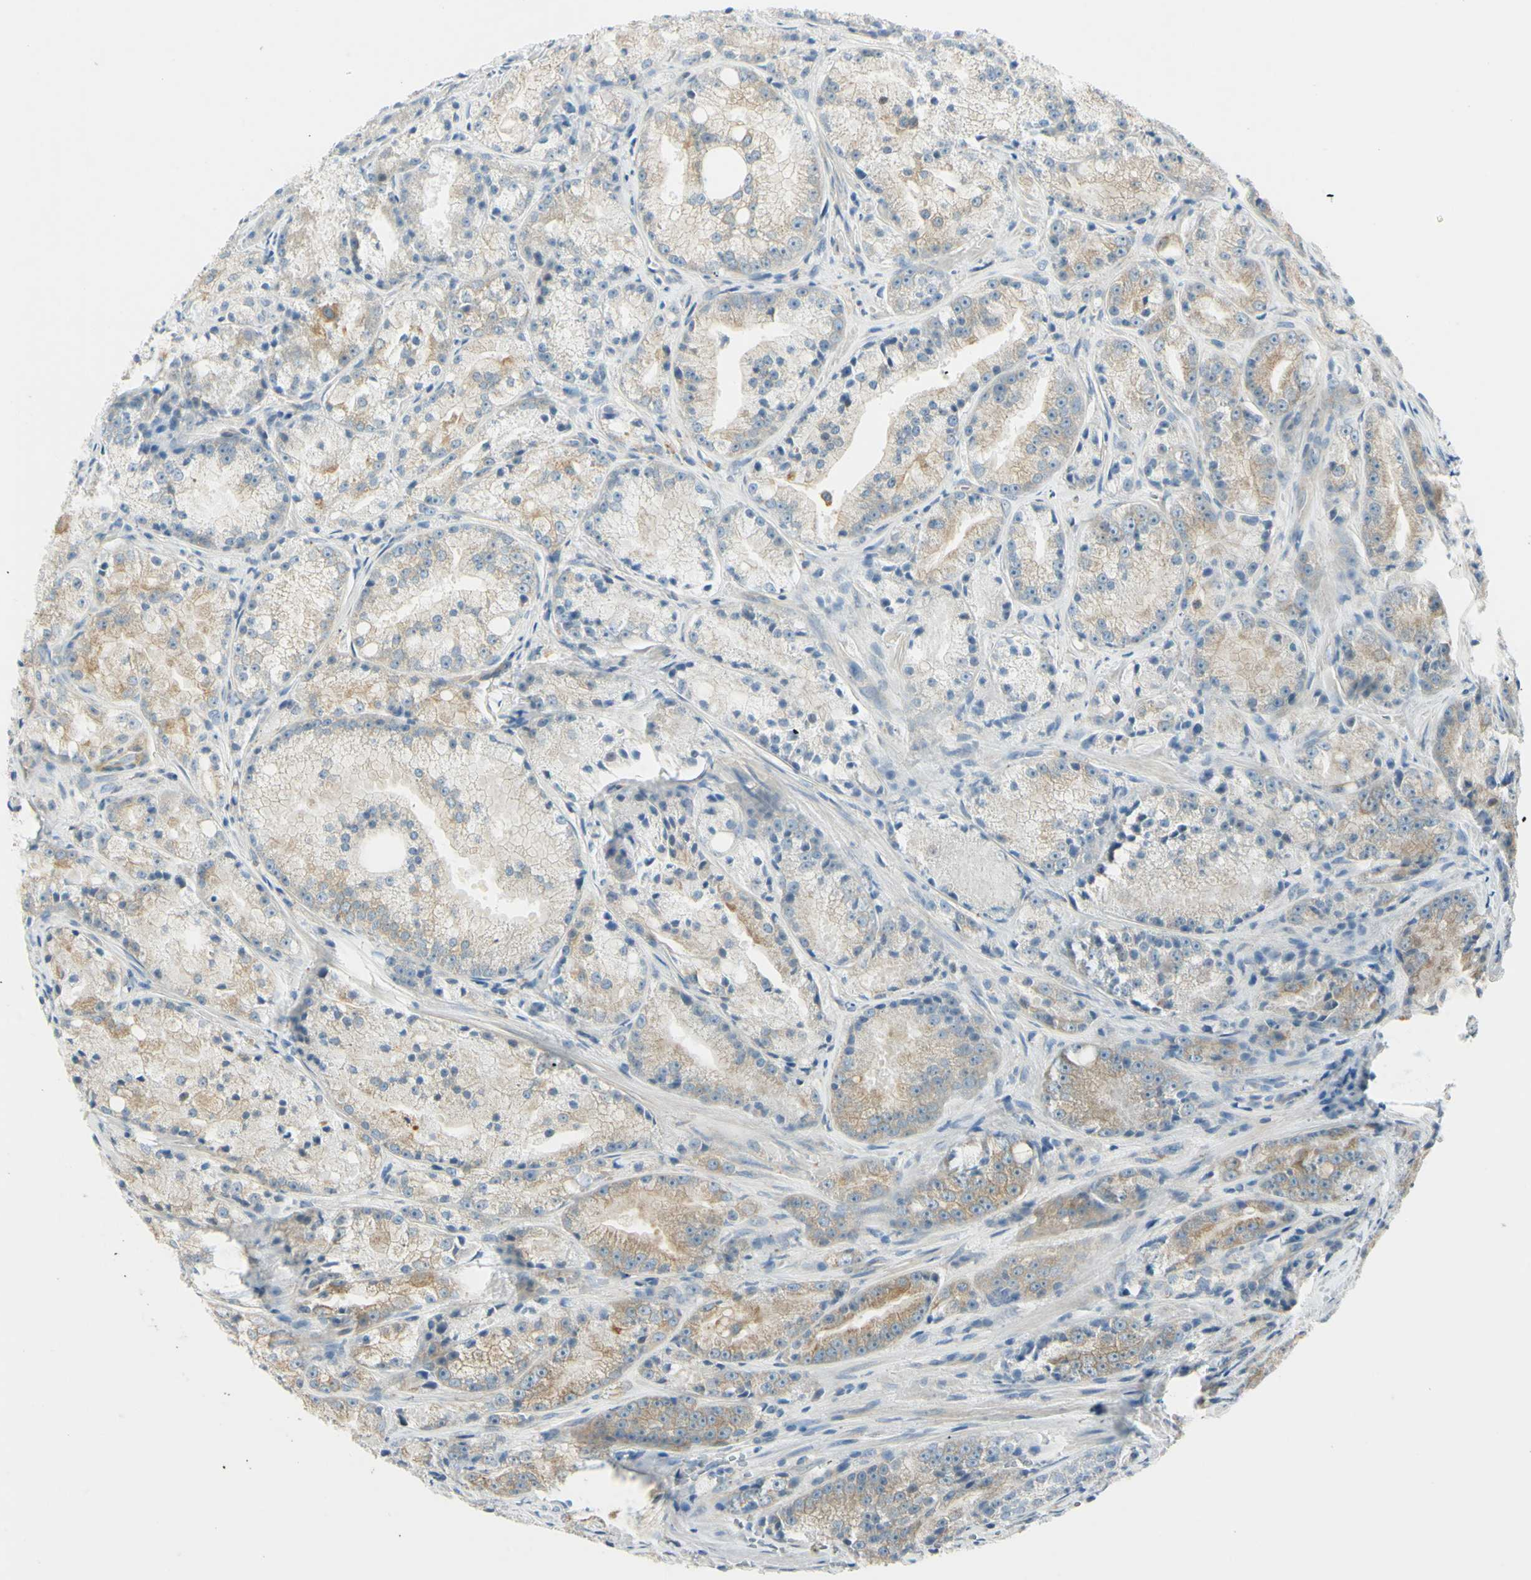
{"staining": {"intensity": "moderate", "quantity": "<25%", "location": "cytoplasmic/membranous"}, "tissue": "prostate cancer", "cell_type": "Tumor cells", "image_type": "cancer", "snomed": [{"axis": "morphology", "description": "Adenocarcinoma, Low grade"}, {"axis": "topography", "description": "Prostate"}], "caption": "Protein expression analysis of prostate adenocarcinoma (low-grade) displays moderate cytoplasmic/membranous positivity in approximately <25% of tumor cells. (Brightfield microscopy of DAB IHC at high magnification).", "gene": "LAMA3", "patient": {"sex": "male", "age": 64}}